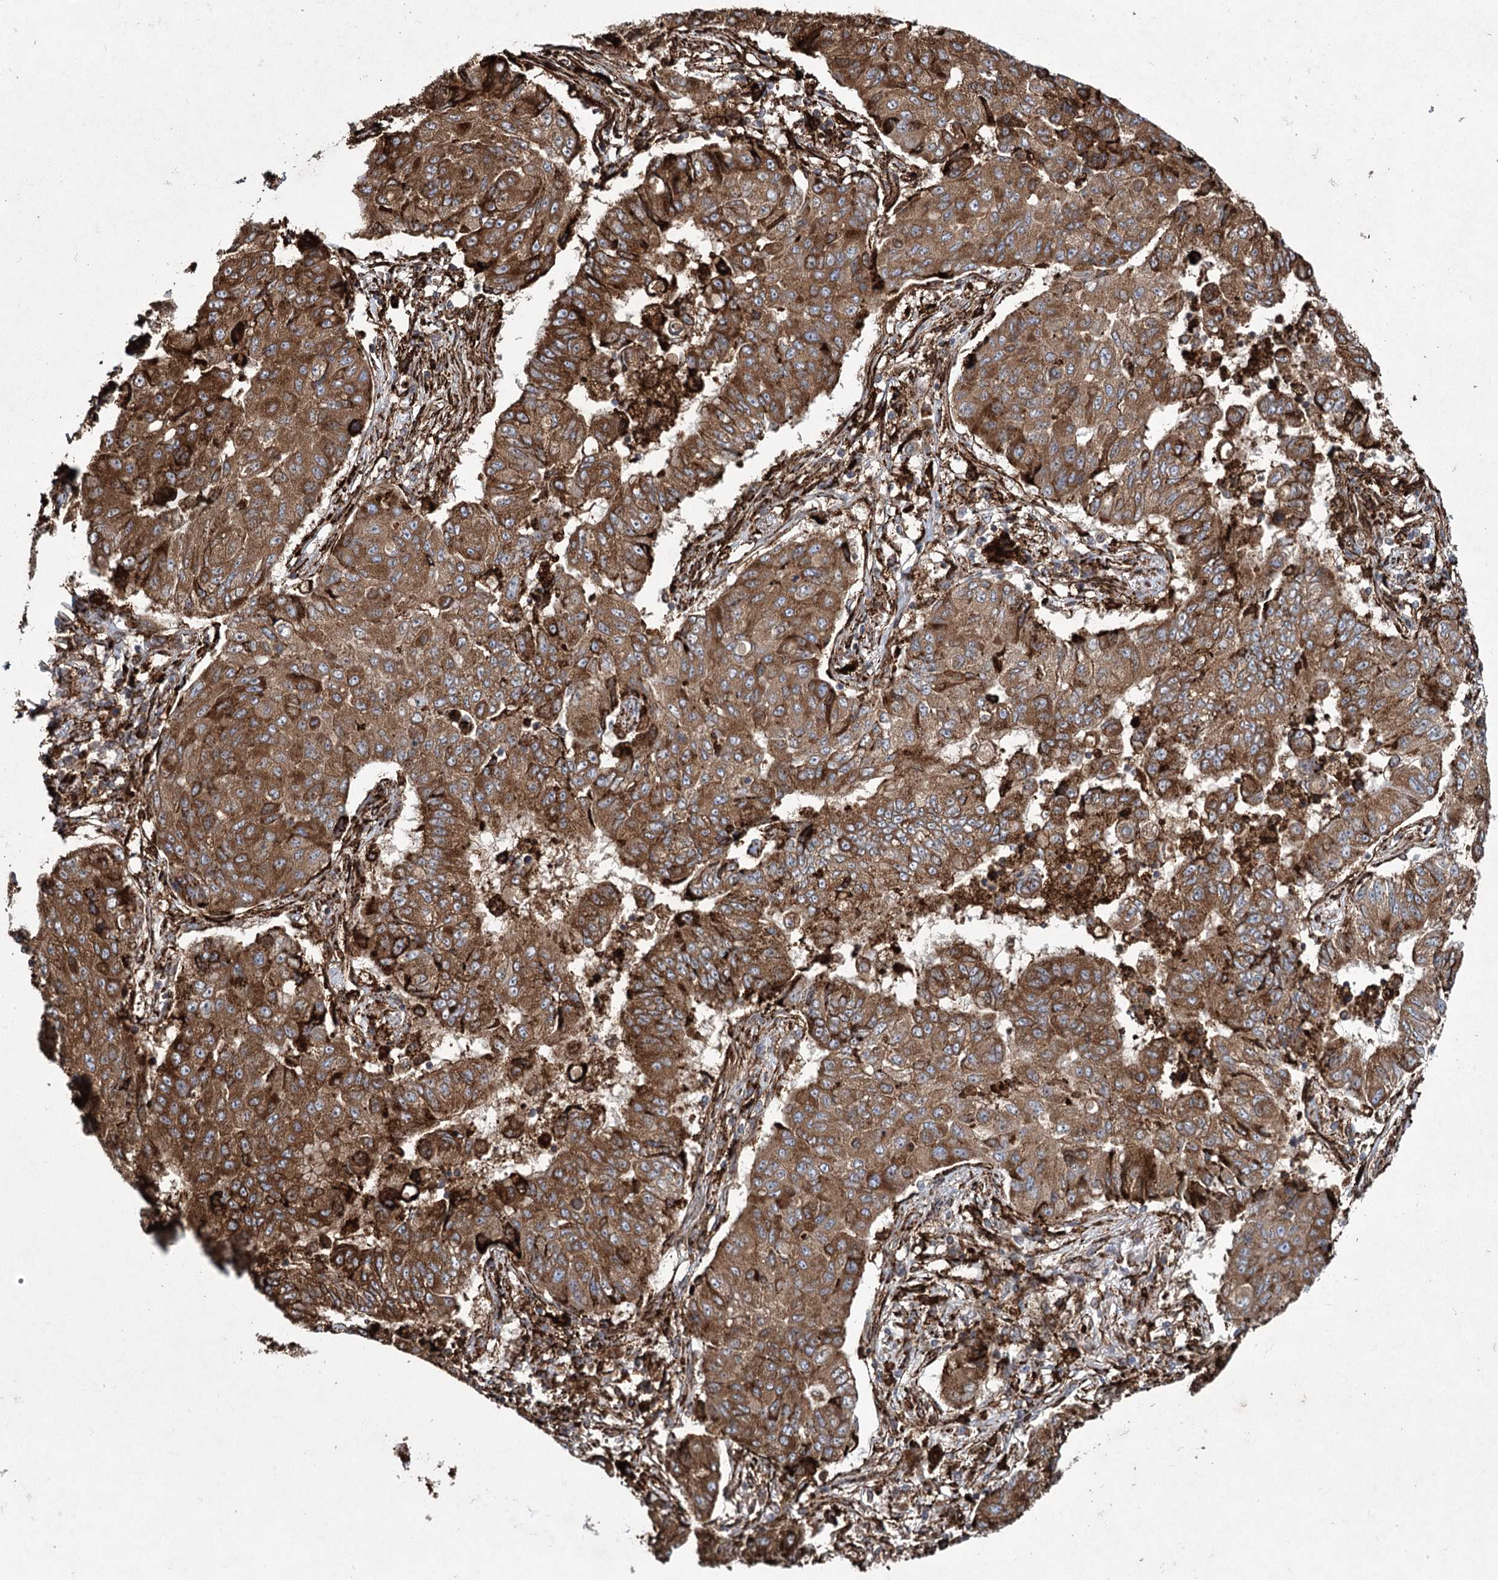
{"staining": {"intensity": "strong", "quantity": ">75%", "location": "cytoplasmic/membranous"}, "tissue": "lung cancer", "cell_type": "Tumor cells", "image_type": "cancer", "snomed": [{"axis": "morphology", "description": "Squamous cell carcinoma, NOS"}, {"axis": "topography", "description": "Lung"}], "caption": "Immunohistochemistry (IHC) photomicrograph of neoplastic tissue: human lung cancer (squamous cell carcinoma) stained using immunohistochemistry demonstrates high levels of strong protein expression localized specifically in the cytoplasmic/membranous of tumor cells, appearing as a cytoplasmic/membranous brown color.", "gene": "DCUN1D4", "patient": {"sex": "male", "age": 74}}